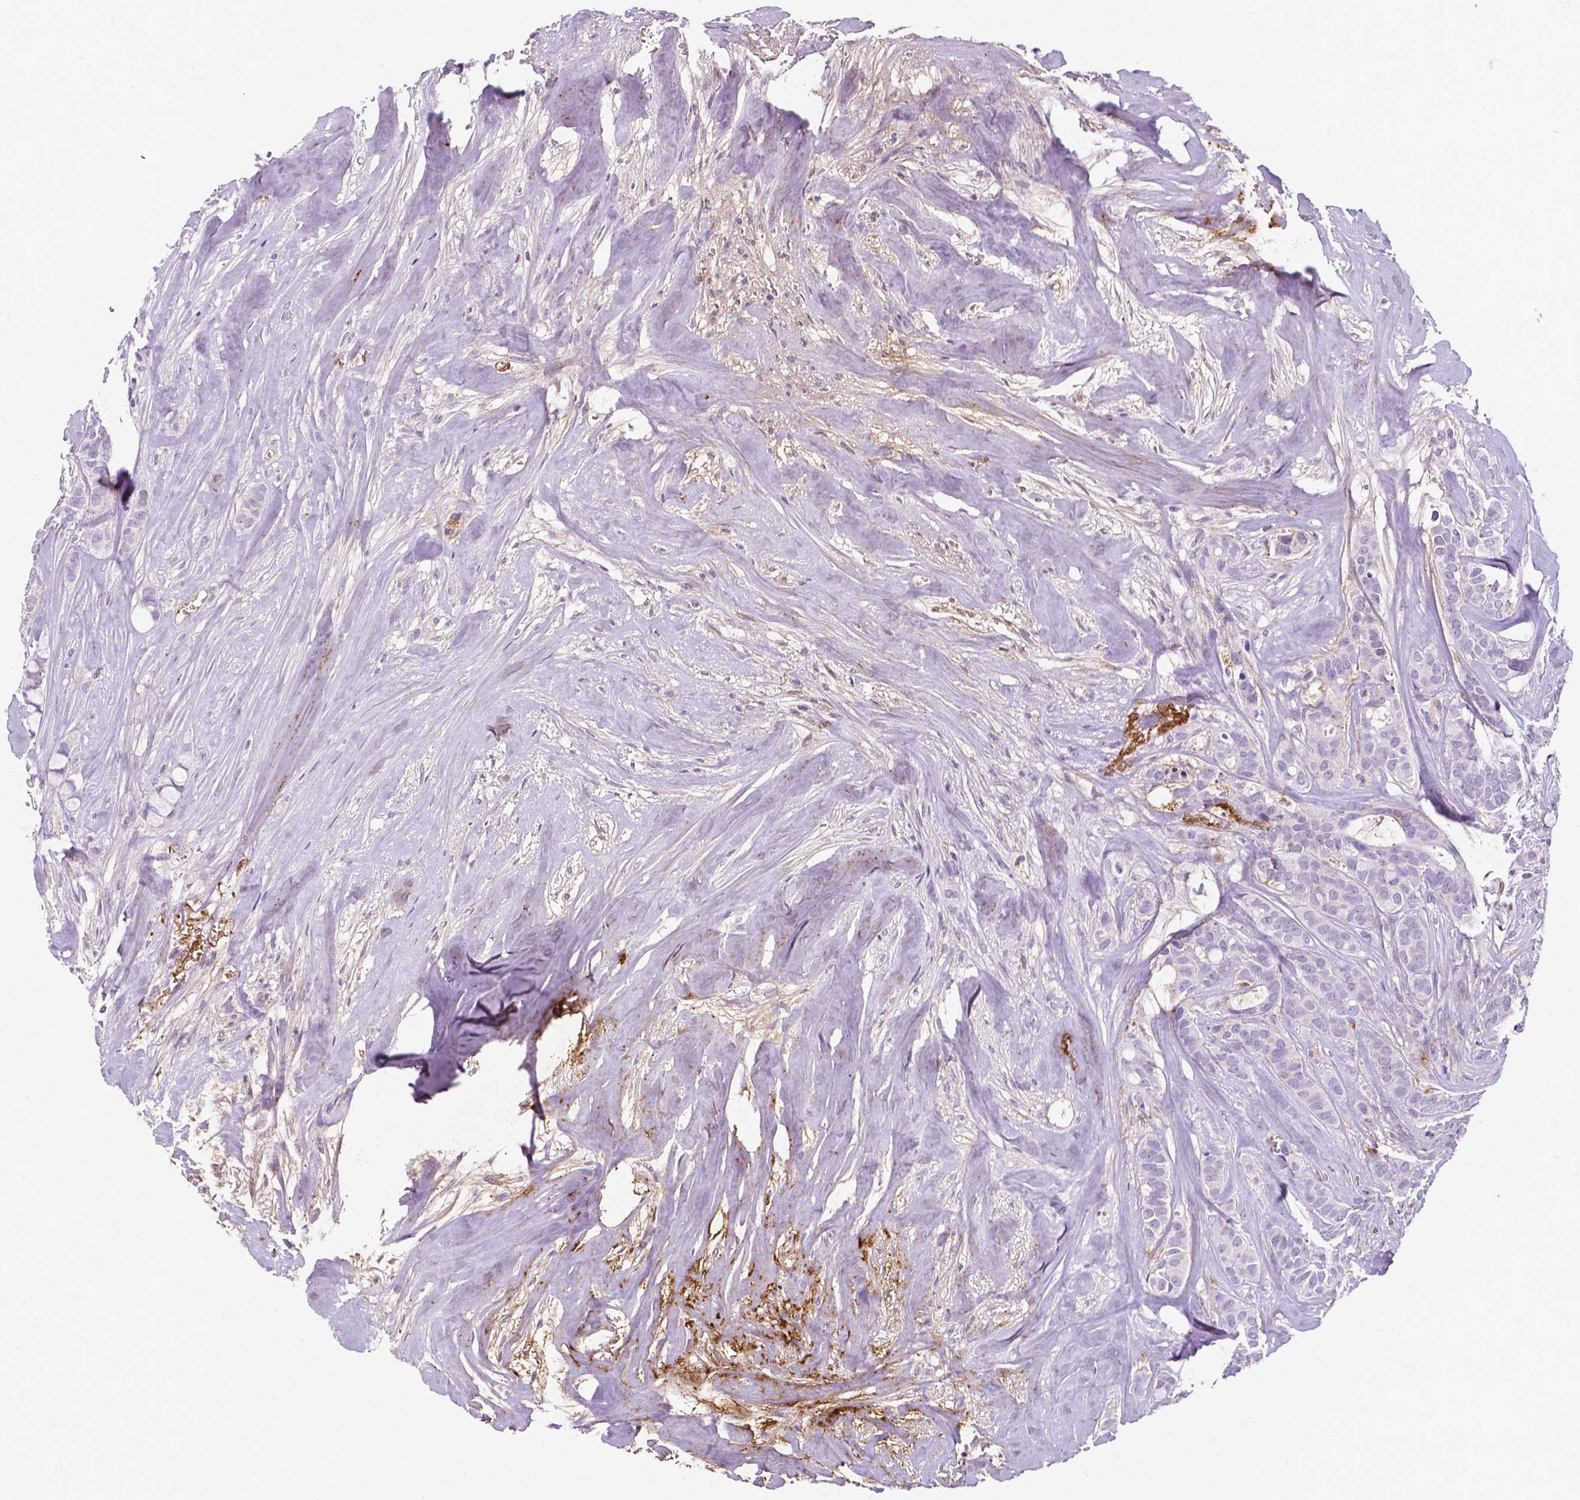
{"staining": {"intensity": "negative", "quantity": "none", "location": "none"}, "tissue": "breast cancer", "cell_type": "Tumor cells", "image_type": "cancer", "snomed": [{"axis": "morphology", "description": "Duct carcinoma"}, {"axis": "topography", "description": "Breast"}], "caption": "This is an immunohistochemistry histopathology image of breast infiltrating ductal carcinoma. There is no expression in tumor cells.", "gene": "APOE", "patient": {"sex": "female", "age": 84}}